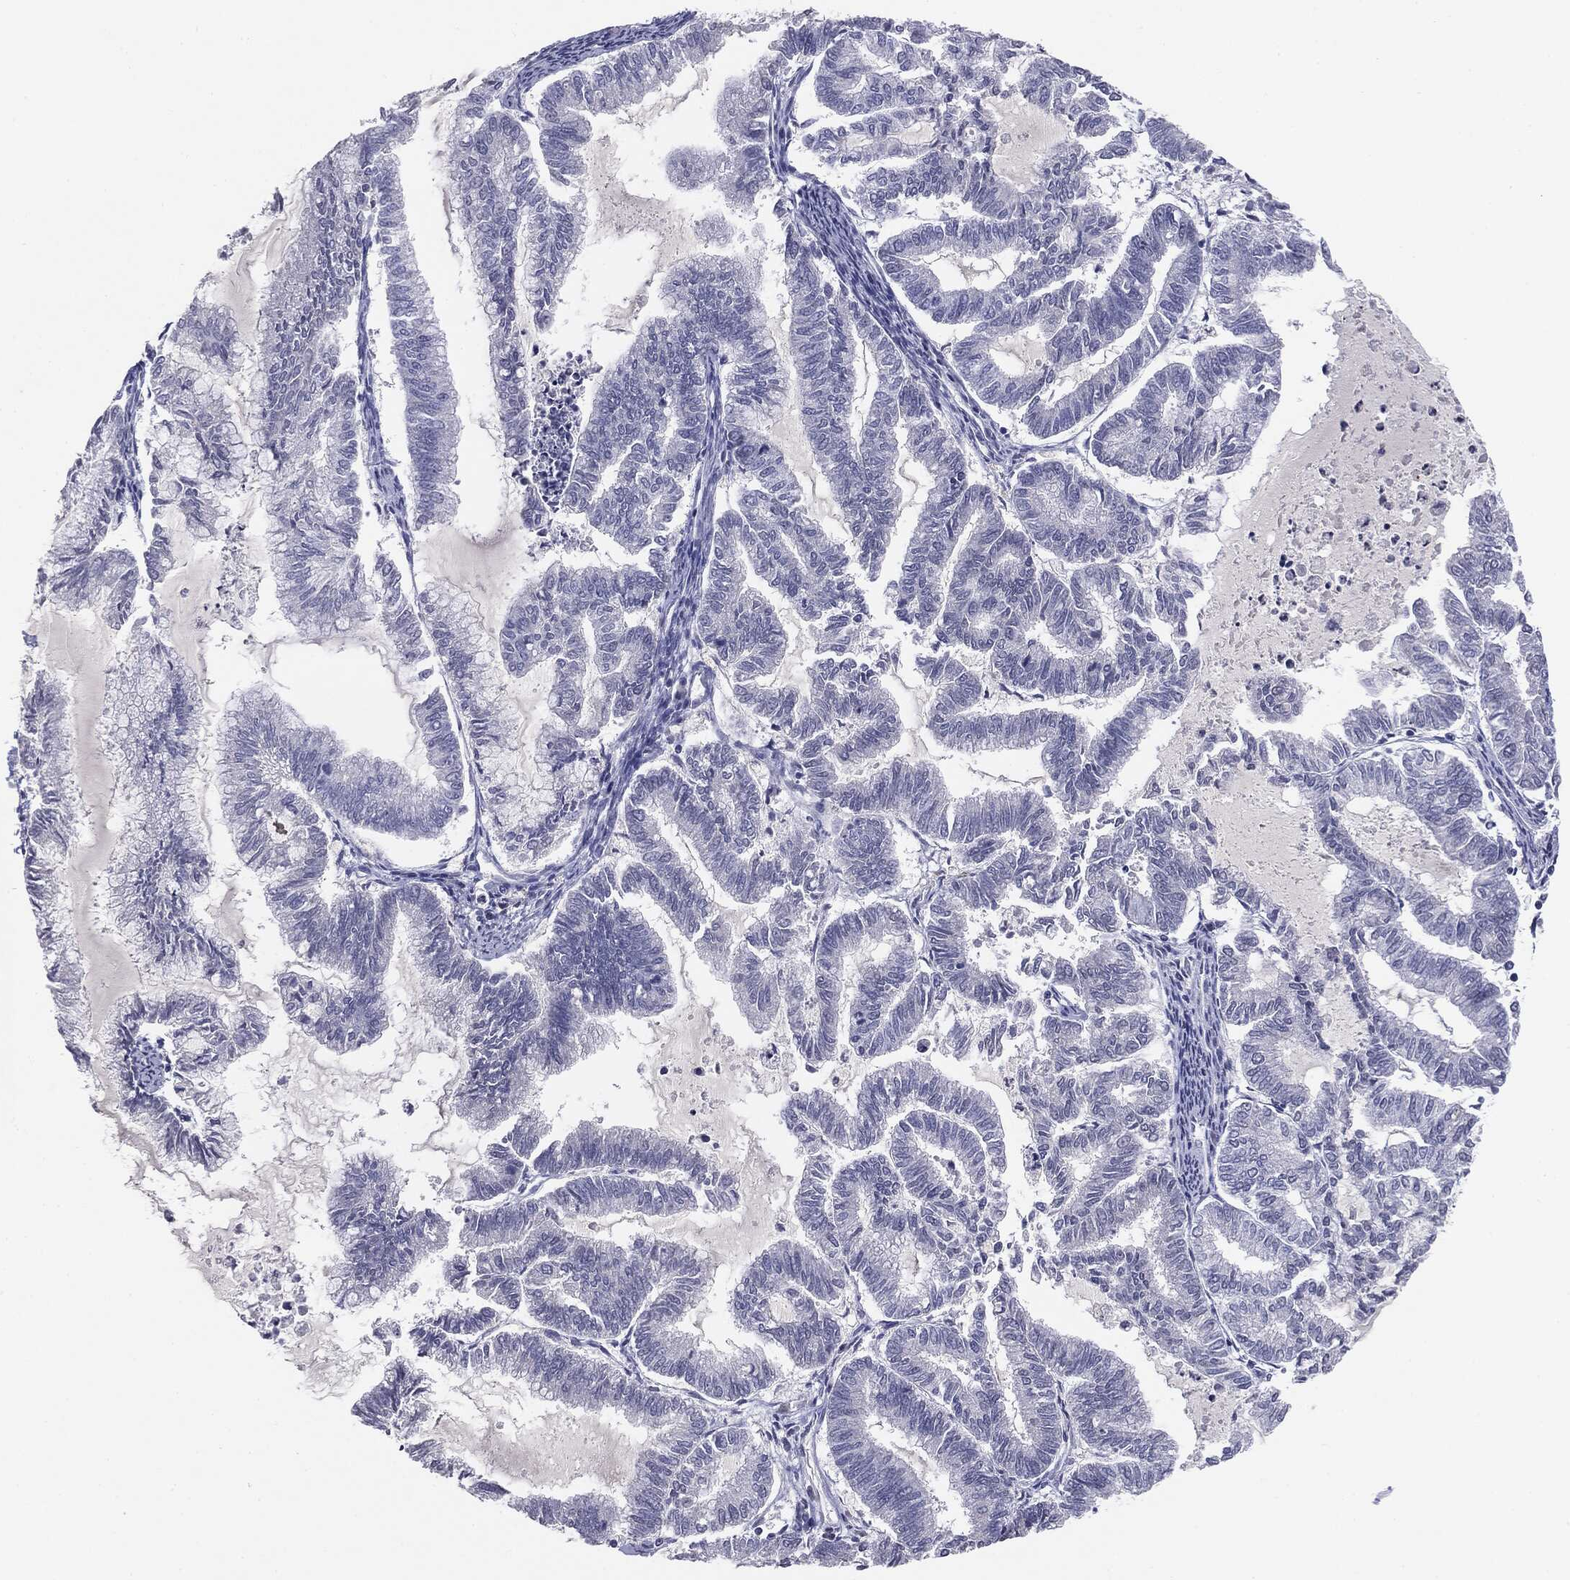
{"staining": {"intensity": "negative", "quantity": "none", "location": "none"}, "tissue": "endometrial cancer", "cell_type": "Tumor cells", "image_type": "cancer", "snomed": [{"axis": "morphology", "description": "Adenocarcinoma, NOS"}, {"axis": "topography", "description": "Endometrium"}], "caption": "There is no significant staining in tumor cells of endometrial adenocarcinoma.", "gene": "SERPINB4", "patient": {"sex": "female", "age": 79}}